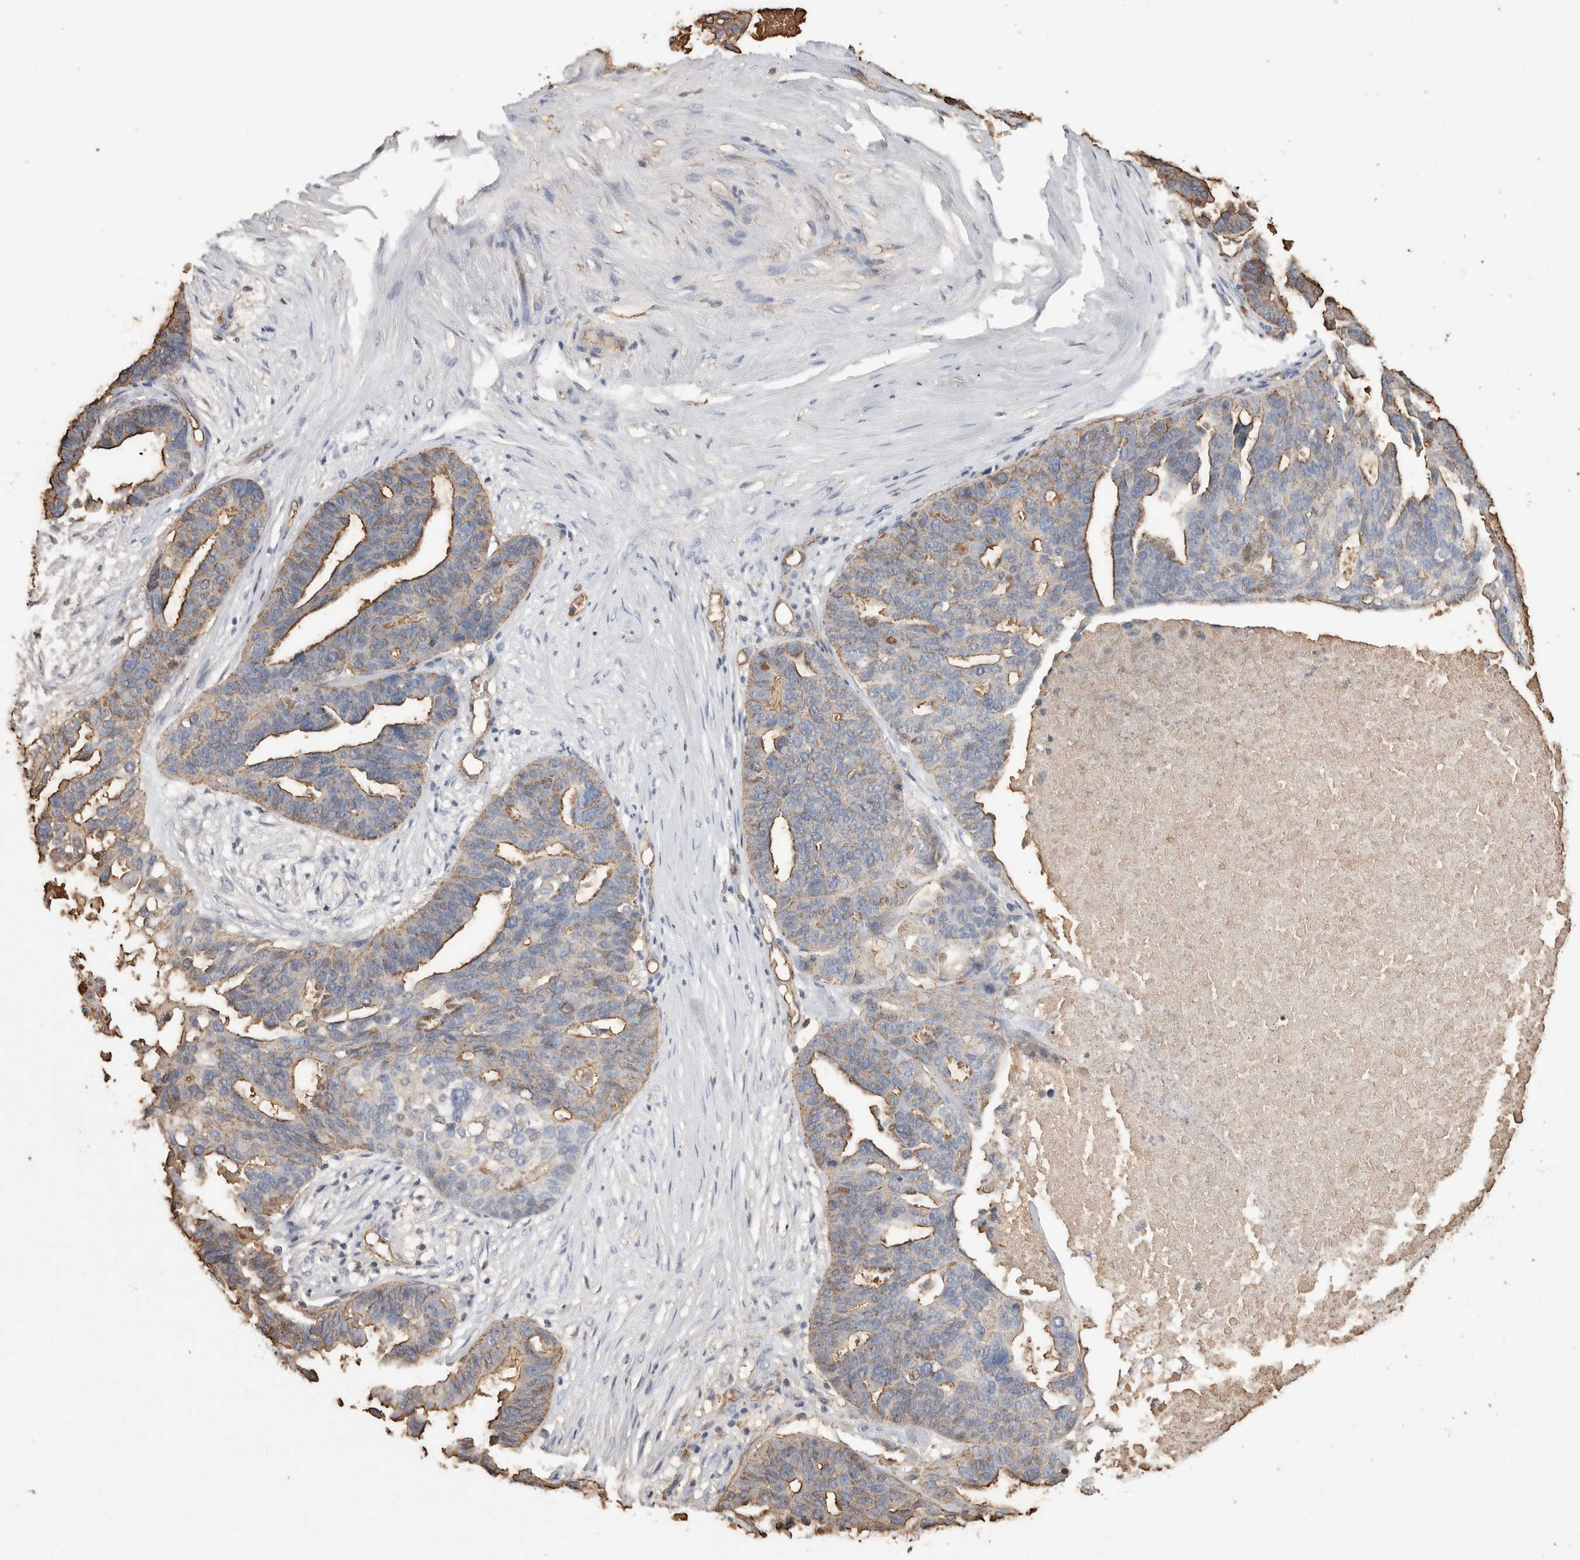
{"staining": {"intensity": "moderate", "quantity": "<25%", "location": "cytoplasmic/membranous"}, "tissue": "ovarian cancer", "cell_type": "Tumor cells", "image_type": "cancer", "snomed": [{"axis": "morphology", "description": "Cystadenocarcinoma, serous, NOS"}, {"axis": "topography", "description": "Ovary"}], "caption": "Ovarian serous cystadenocarcinoma was stained to show a protein in brown. There is low levels of moderate cytoplasmic/membranous expression in approximately <25% of tumor cells. The staining was performed using DAB (3,3'-diaminobenzidine) to visualize the protein expression in brown, while the nuclei were stained in blue with hematoxylin (Magnification: 20x).", "gene": "IL17RC", "patient": {"sex": "female", "age": 59}}